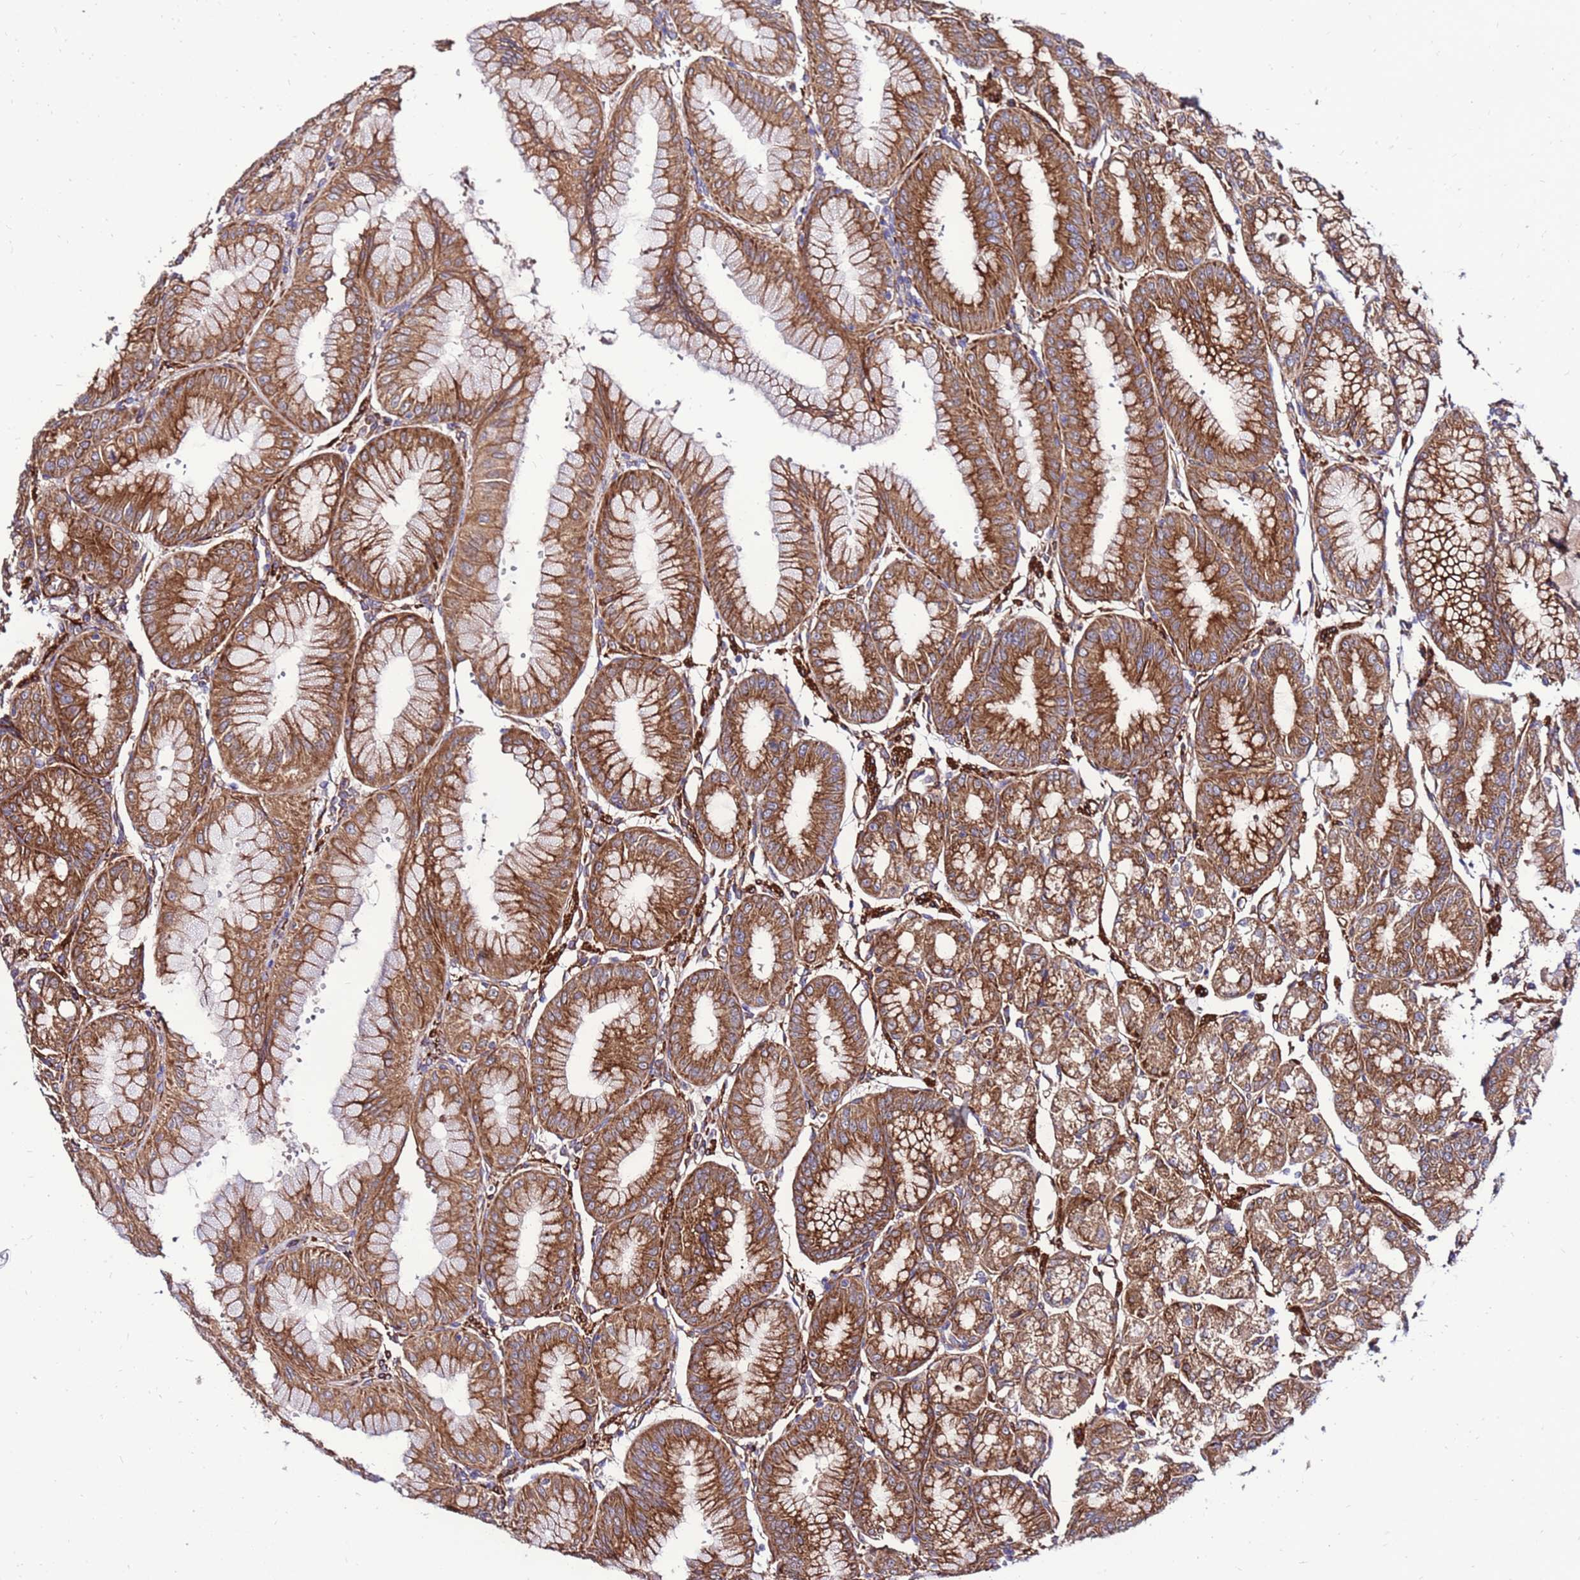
{"staining": {"intensity": "moderate", "quantity": ">75%", "location": "cytoplasmic/membranous"}, "tissue": "stomach", "cell_type": "Glandular cells", "image_type": "normal", "snomed": [{"axis": "morphology", "description": "Normal tissue, NOS"}, {"axis": "topography", "description": "Stomach, lower"}], "caption": "Immunohistochemical staining of unremarkable stomach shows moderate cytoplasmic/membranous protein staining in about >75% of glandular cells.", "gene": "EI24", "patient": {"sex": "male", "age": 71}}